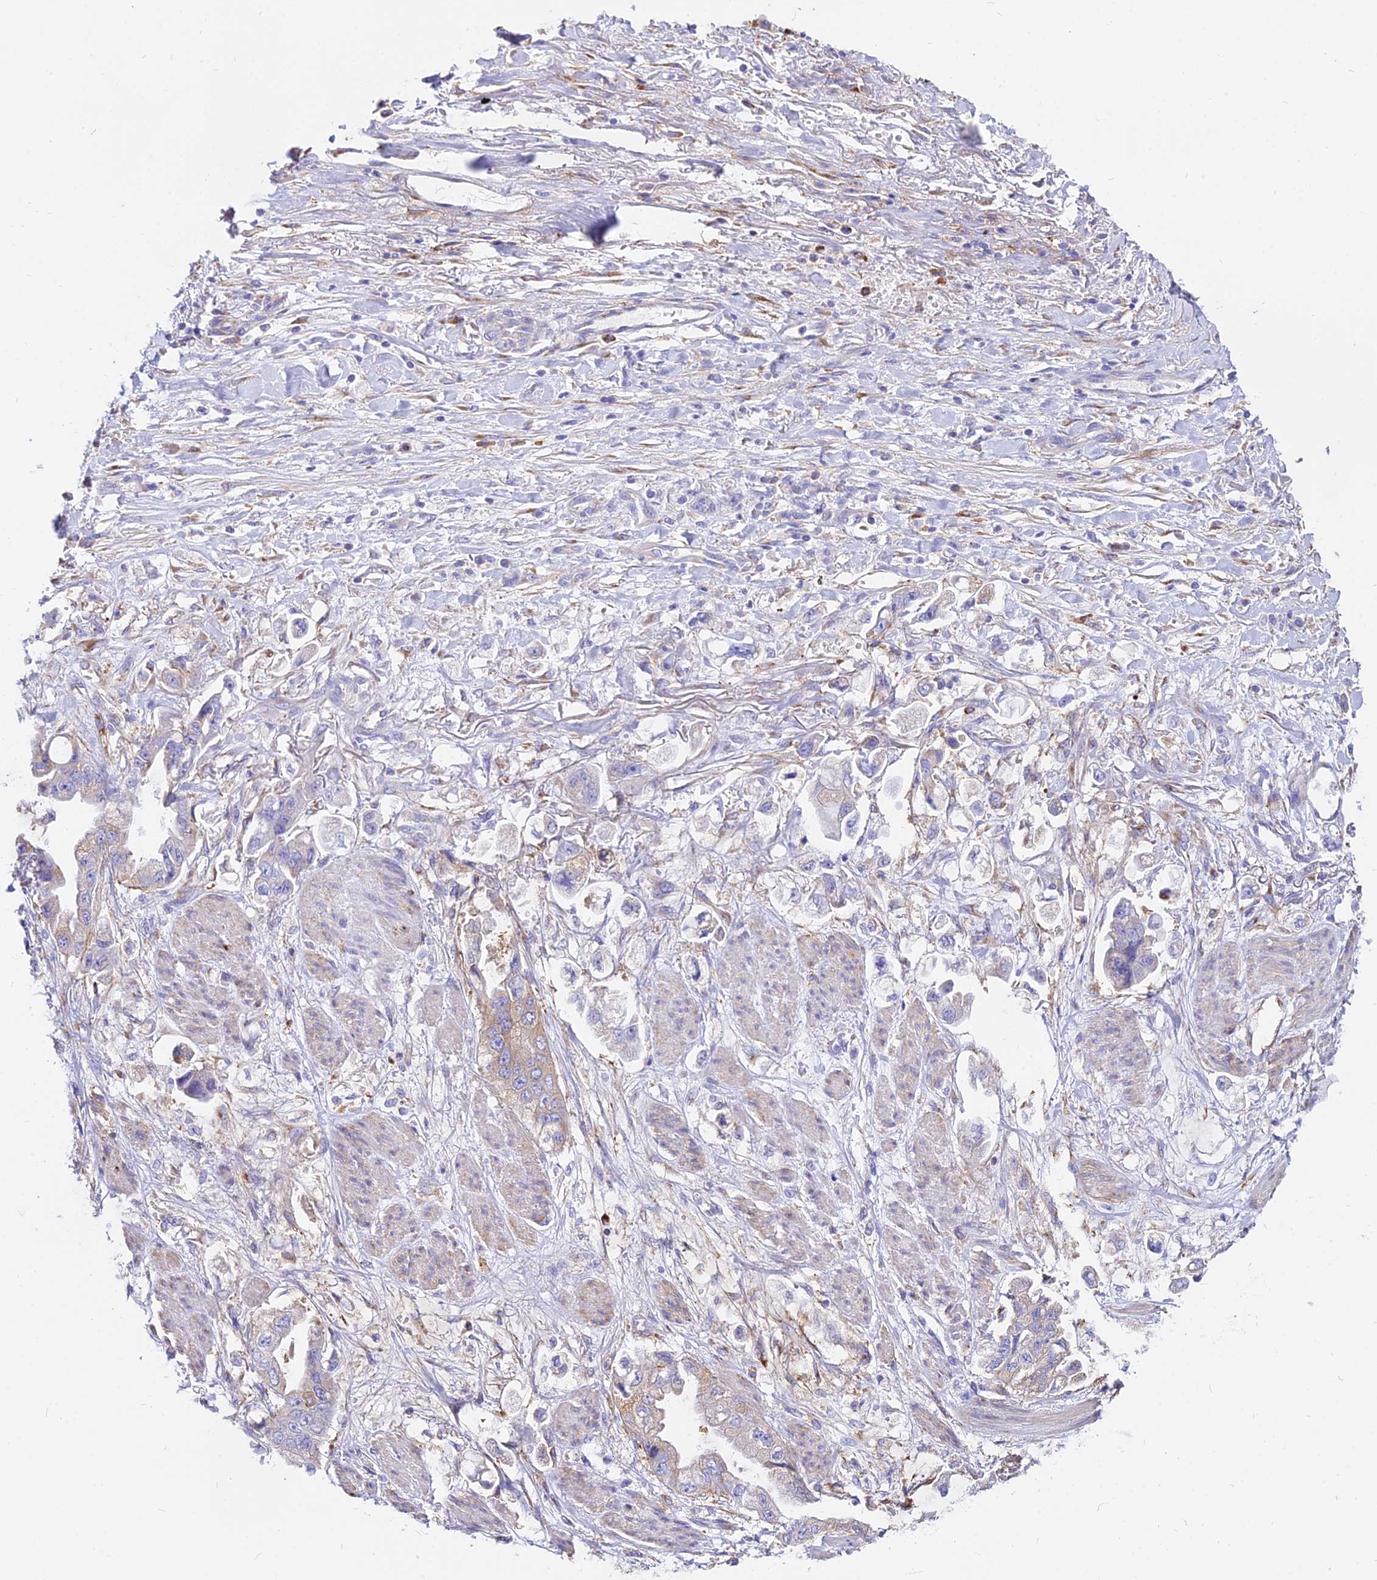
{"staining": {"intensity": "moderate", "quantity": "25%-75%", "location": "cytoplasmic/membranous"}, "tissue": "stomach cancer", "cell_type": "Tumor cells", "image_type": "cancer", "snomed": [{"axis": "morphology", "description": "Adenocarcinoma, NOS"}, {"axis": "topography", "description": "Stomach"}], "caption": "DAB (3,3'-diaminobenzidine) immunohistochemical staining of adenocarcinoma (stomach) exhibits moderate cytoplasmic/membranous protein positivity in approximately 25%-75% of tumor cells. The staining was performed using DAB, with brown indicating positive protein expression. Nuclei are stained blue with hematoxylin.", "gene": "AGTRAP", "patient": {"sex": "male", "age": 62}}